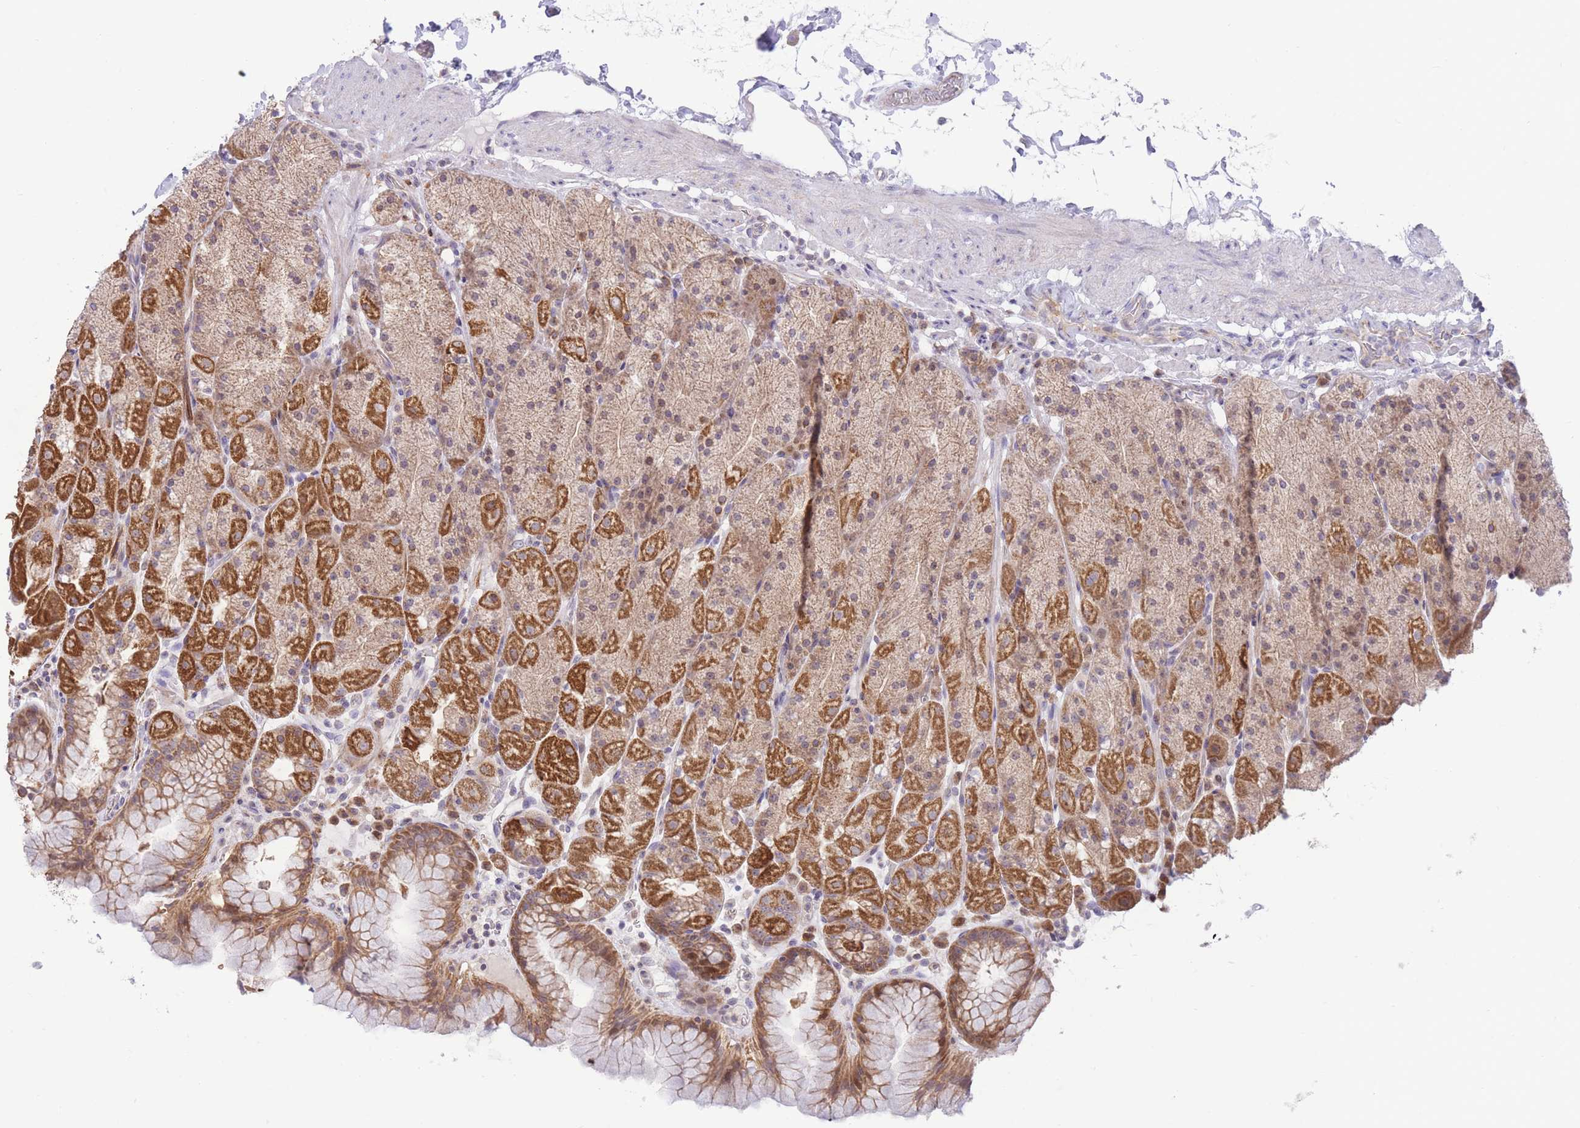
{"staining": {"intensity": "strong", "quantity": ">75%", "location": "cytoplasmic/membranous"}, "tissue": "stomach", "cell_type": "Glandular cells", "image_type": "normal", "snomed": [{"axis": "morphology", "description": "Normal tissue, NOS"}, {"axis": "topography", "description": "Stomach, upper"}, {"axis": "topography", "description": "Stomach, lower"}], "caption": "High-magnification brightfield microscopy of normal stomach stained with DAB (3,3'-diaminobenzidine) (brown) and counterstained with hematoxylin (blue). glandular cells exhibit strong cytoplasmic/membranous positivity is present in approximately>75% of cells.", "gene": "BOLA2B", "patient": {"sex": "male", "age": 67}}